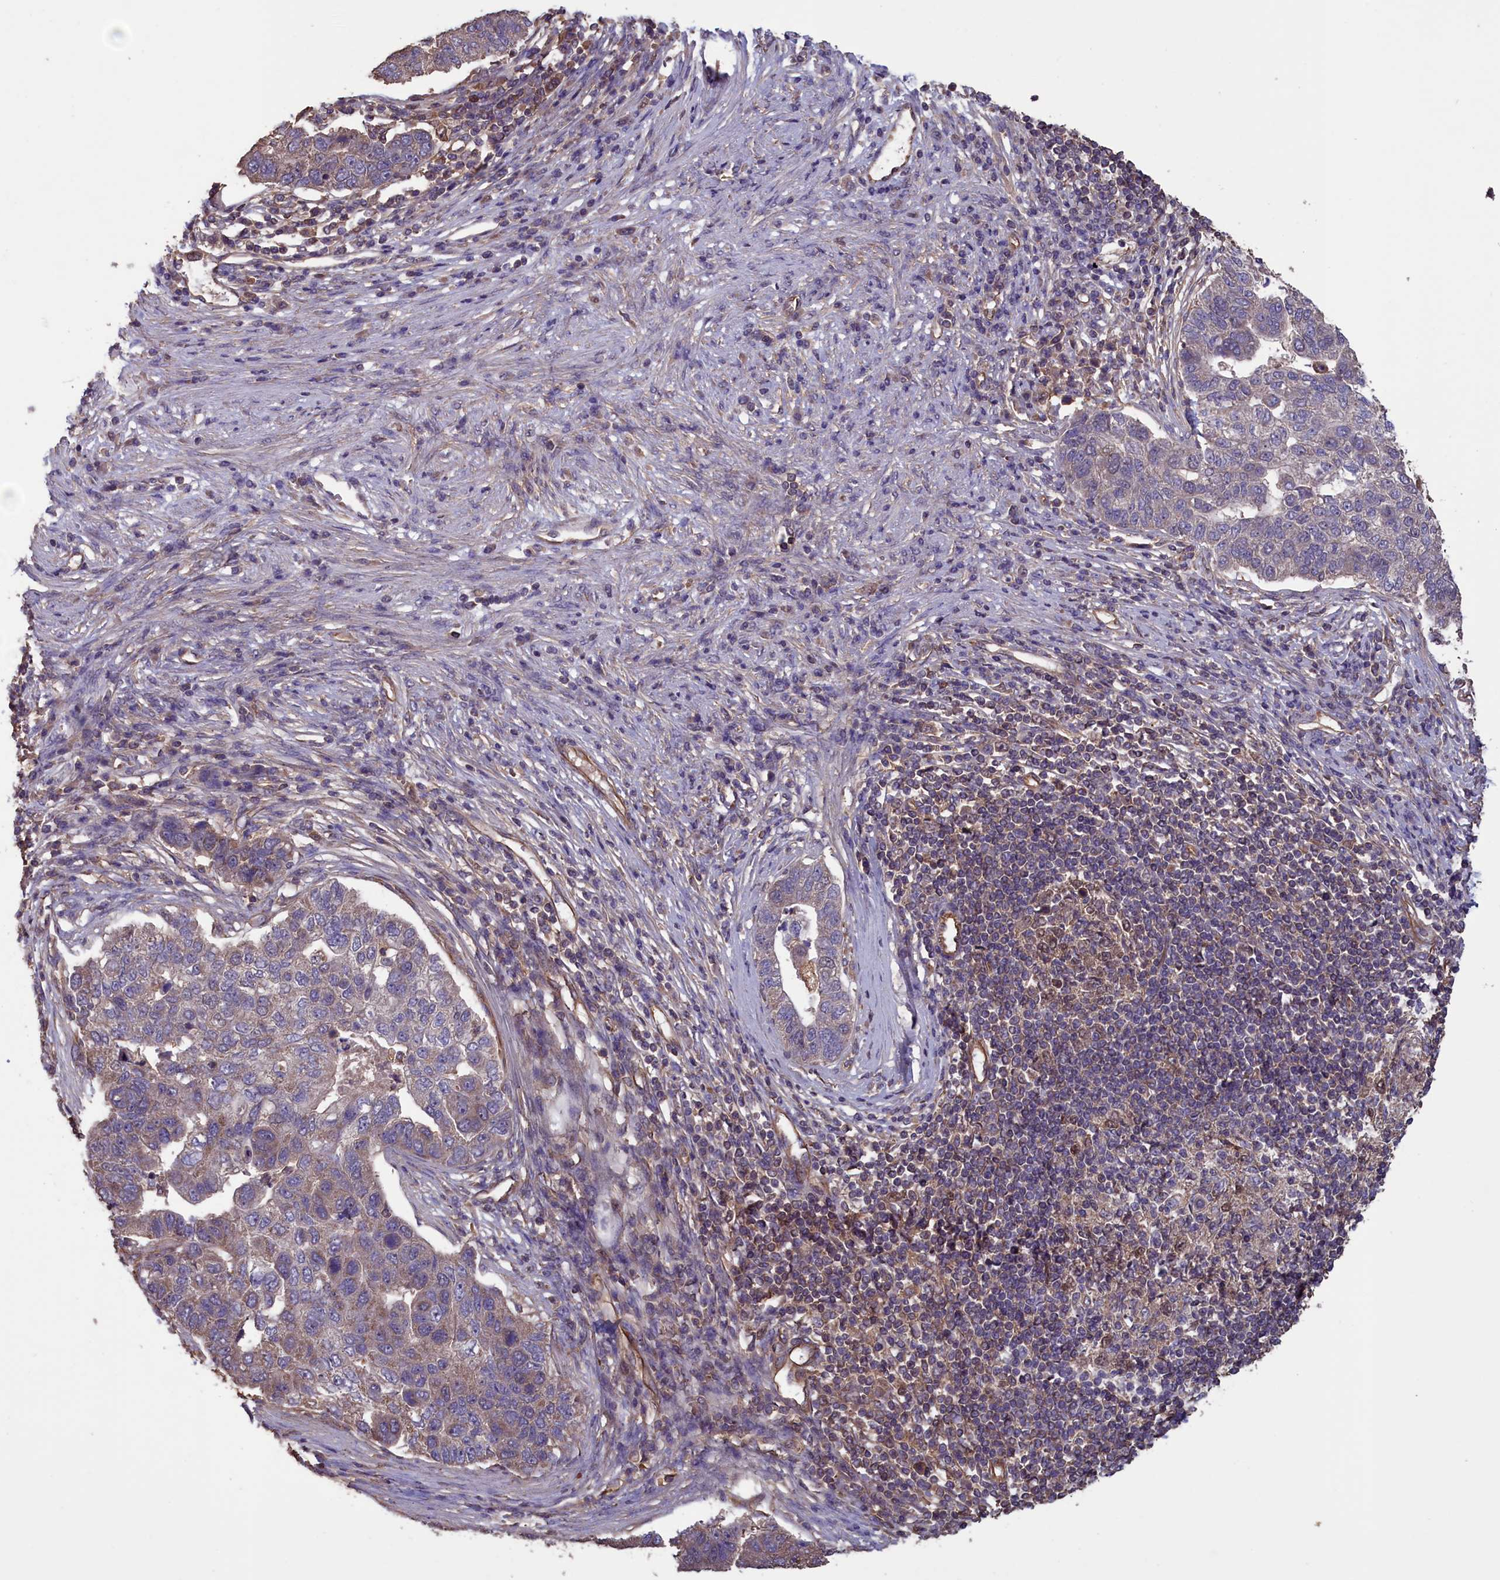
{"staining": {"intensity": "weak", "quantity": "<25%", "location": "cytoplasmic/membranous"}, "tissue": "pancreatic cancer", "cell_type": "Tumor cells", "image_type": "cancer", "snomed": [{"axis": "morphology", "description": "Adenocarcinoma, NOS"}, {"axis": "topography", "description": "Pancreas"}], "caption": "A high-resolution photomicrograph shows immunohistochemistry (IHC) staining of pancreatic adenocarcinoma, which shows no significant expression in tumor cells. (DAB (3,3'-diaminobenzidine) IHC with hematoxylin counter stain).", "gene": "DAPK3", "patient": {"sex": "female", "age": 61}}